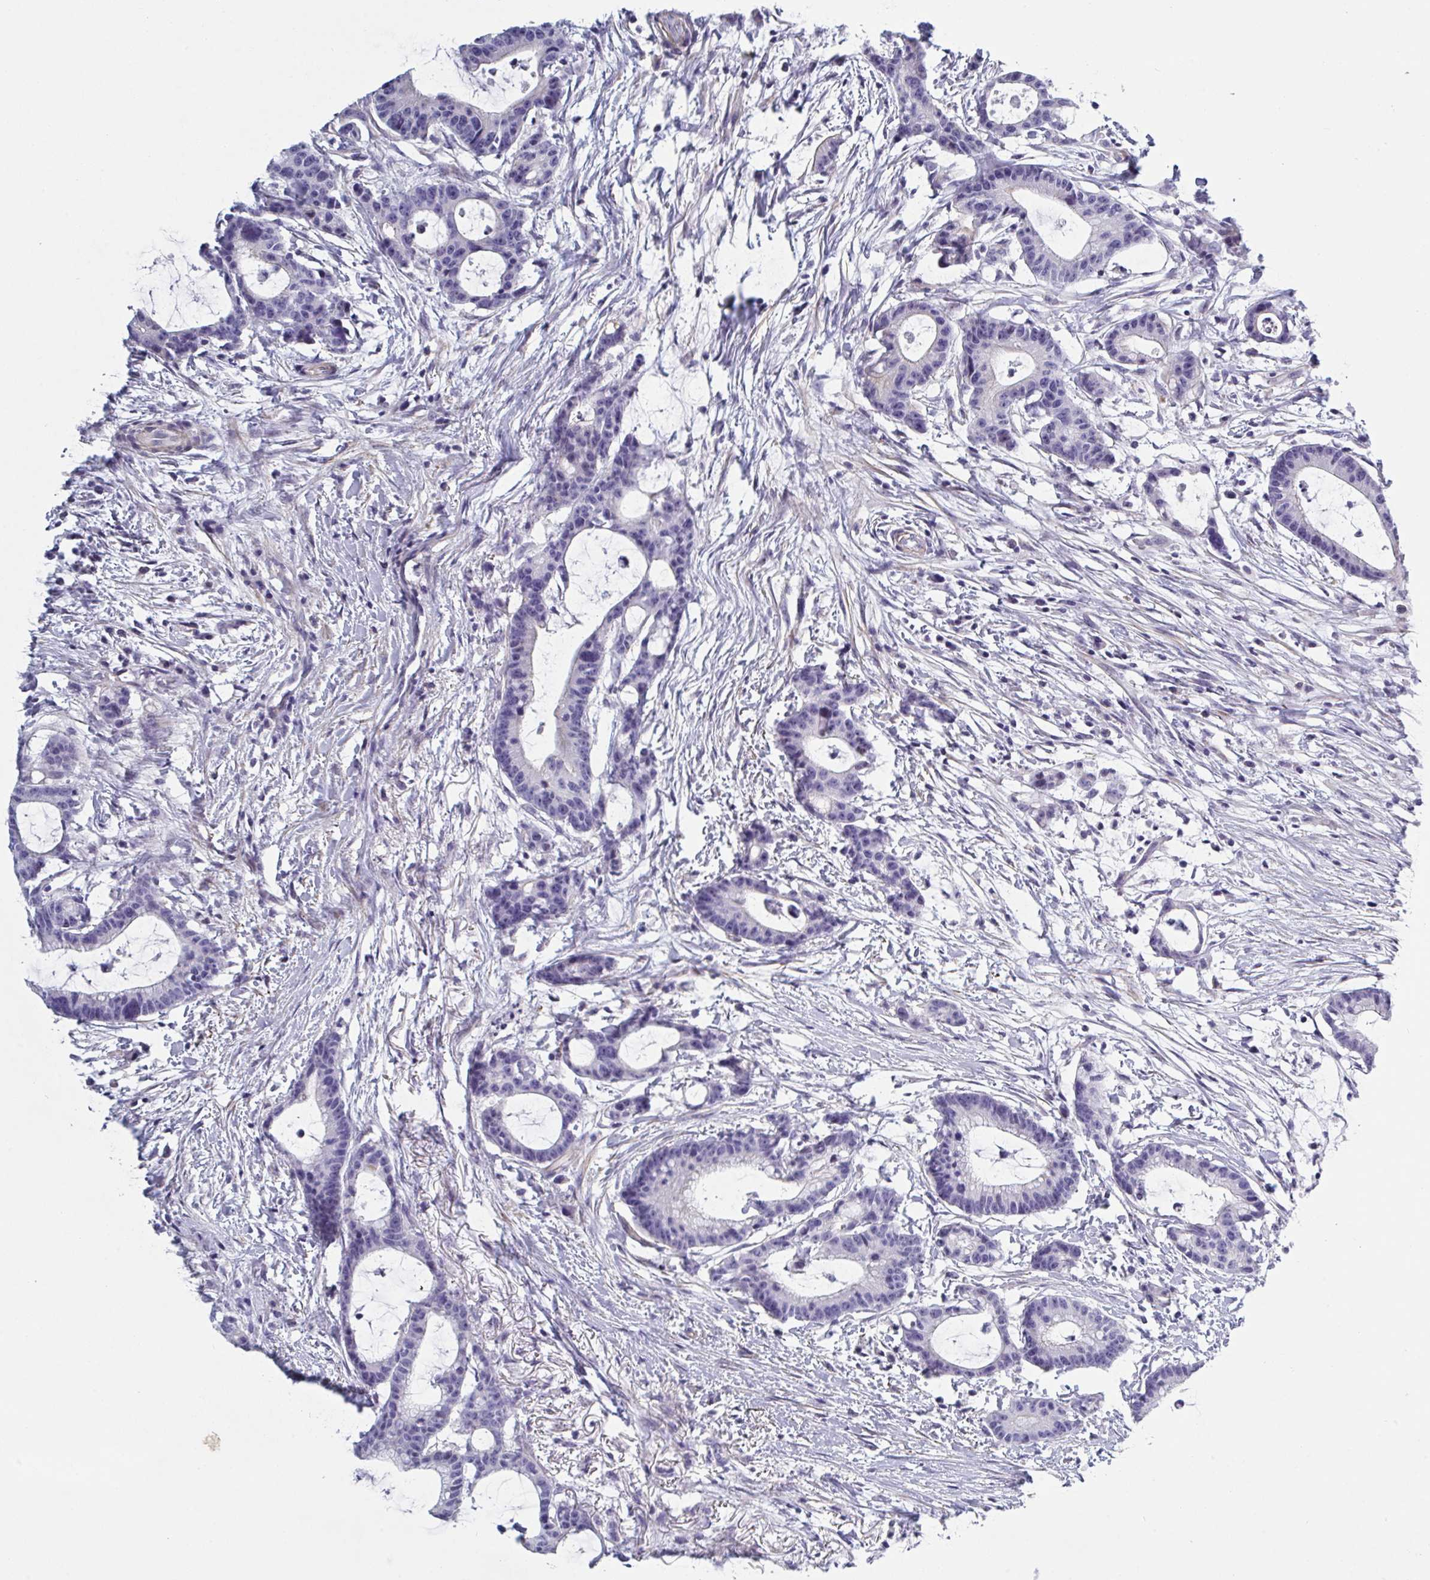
{"staining": {"intensity": "negative", "quantity": "none", "location": "none"}, "tissue": "colorectal cancer", "cell_type": "Tumor cells", "image_type": "cancer", "snomed": [{"axis": "morphology", "description": "Adenocarcinoma, NOS"}, {"axis": "topography", "description": "Colon"}], "caption": "High power microscopy image of an immunohistochemistry (IHC) image of colorectal cancer, revealing no significant expression in tumor cells.", "gene": "OR5P3", "patient": {"sex": "female", "age": 78}}